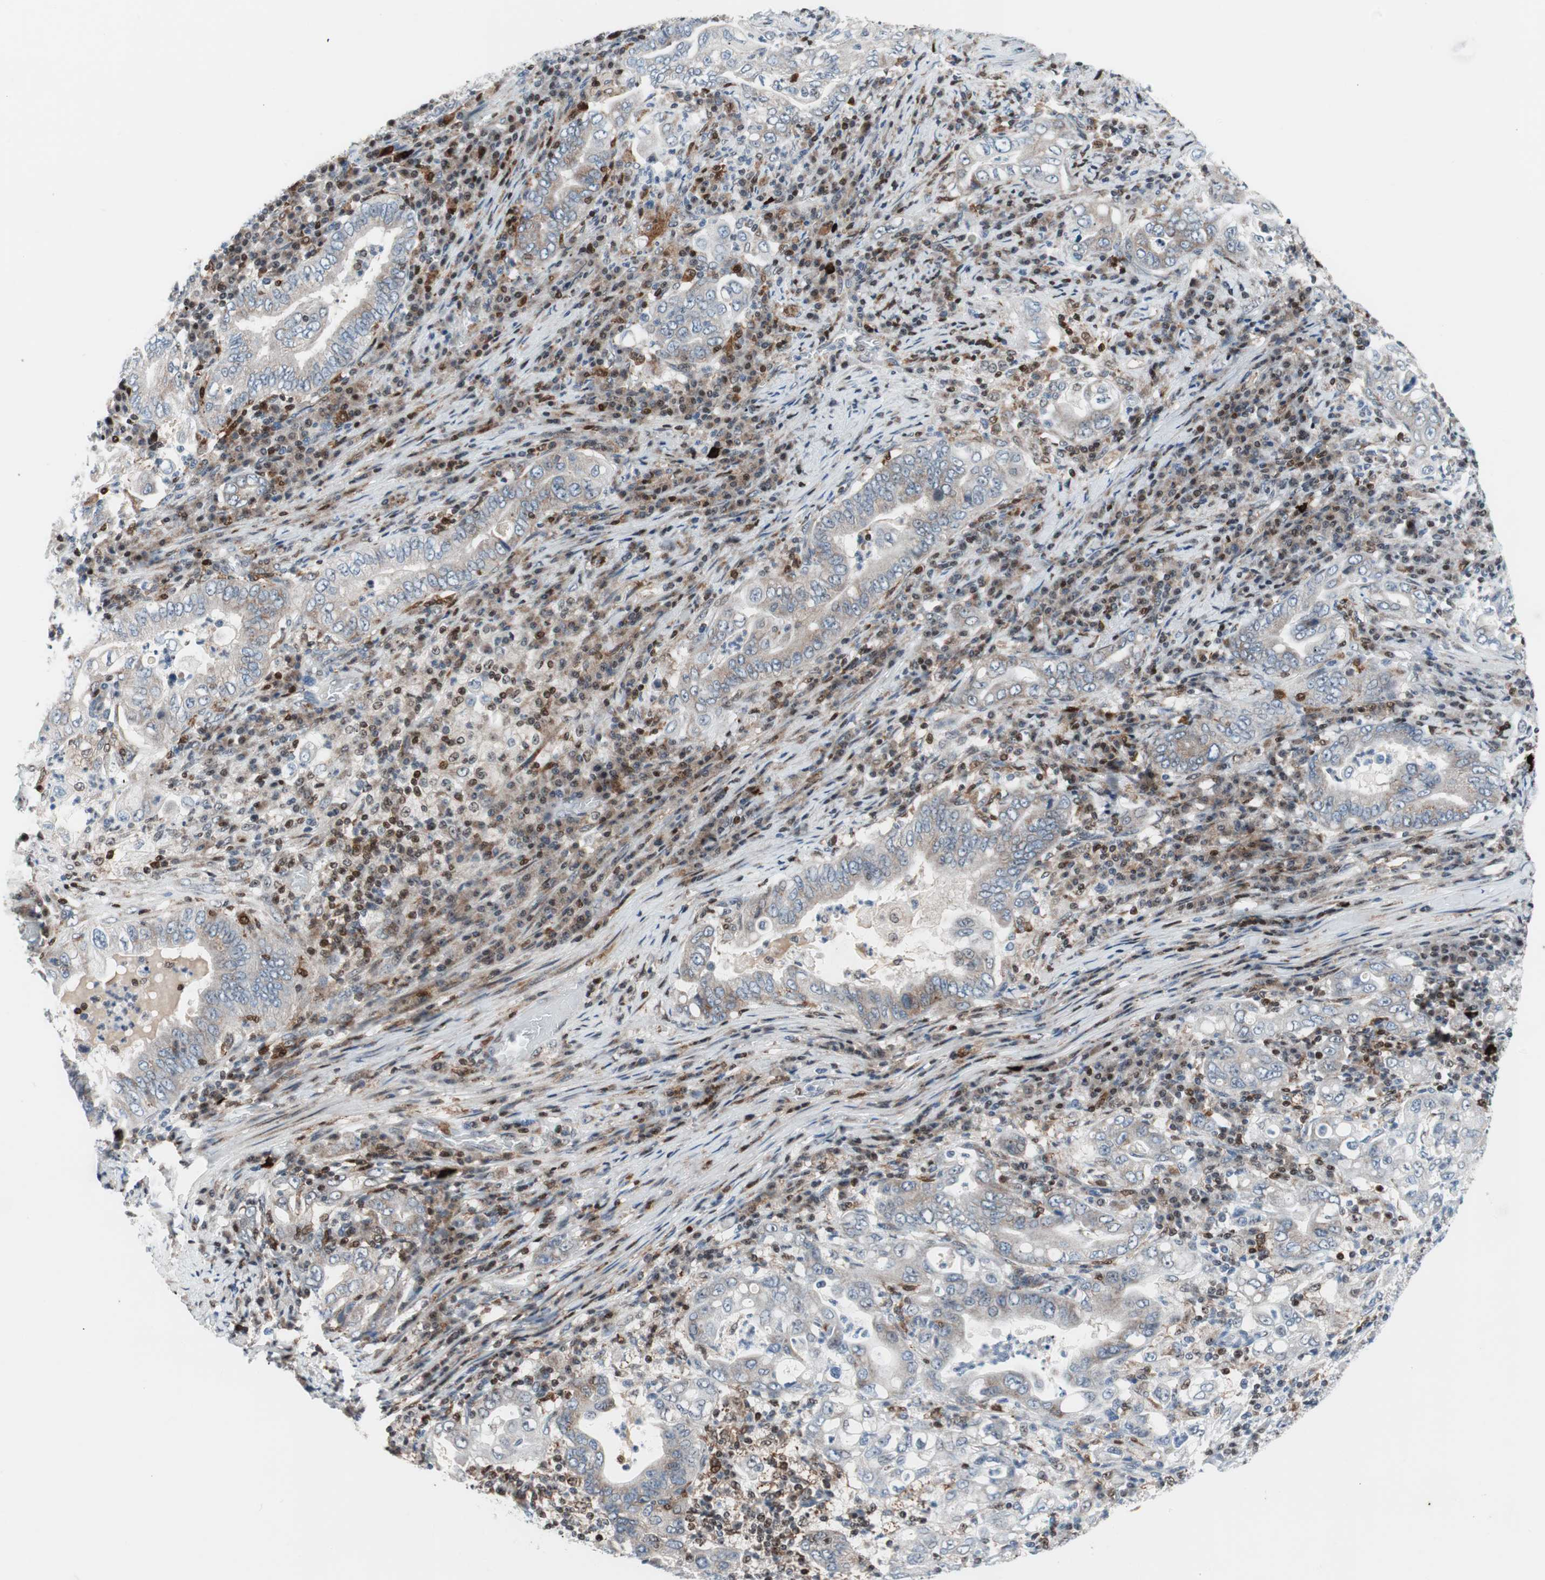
{"staining": {"intensity": "weak", "quantity": "25%-75%", "location": "cytoplasmic/membranous"}, "tissue": "stomach cancer", "cell_type": "Tumor cells", "image_type": "cancer", "snomed": [{"axis": "morphology", "description": "Normal tissue, NOS"}, {"axis": "morphology", "description": "Adenocarcinoma, NOS"}, {"axis": "topography", "description": "Esophagus"}, {"axis": "topography", "description": "Stomach, upper"}, {"axis": "topography", "description": "Peripheral nerve tissue"}], "caption": "There is low levels of weak cytoplasmic/membranous staining in tumor cells of adenocarcinoma (stomach), as demonstrated by immunohistochemical staining (brown color).", "gene": "RGS10", "patient": {"sex": "male", "age": 62}}